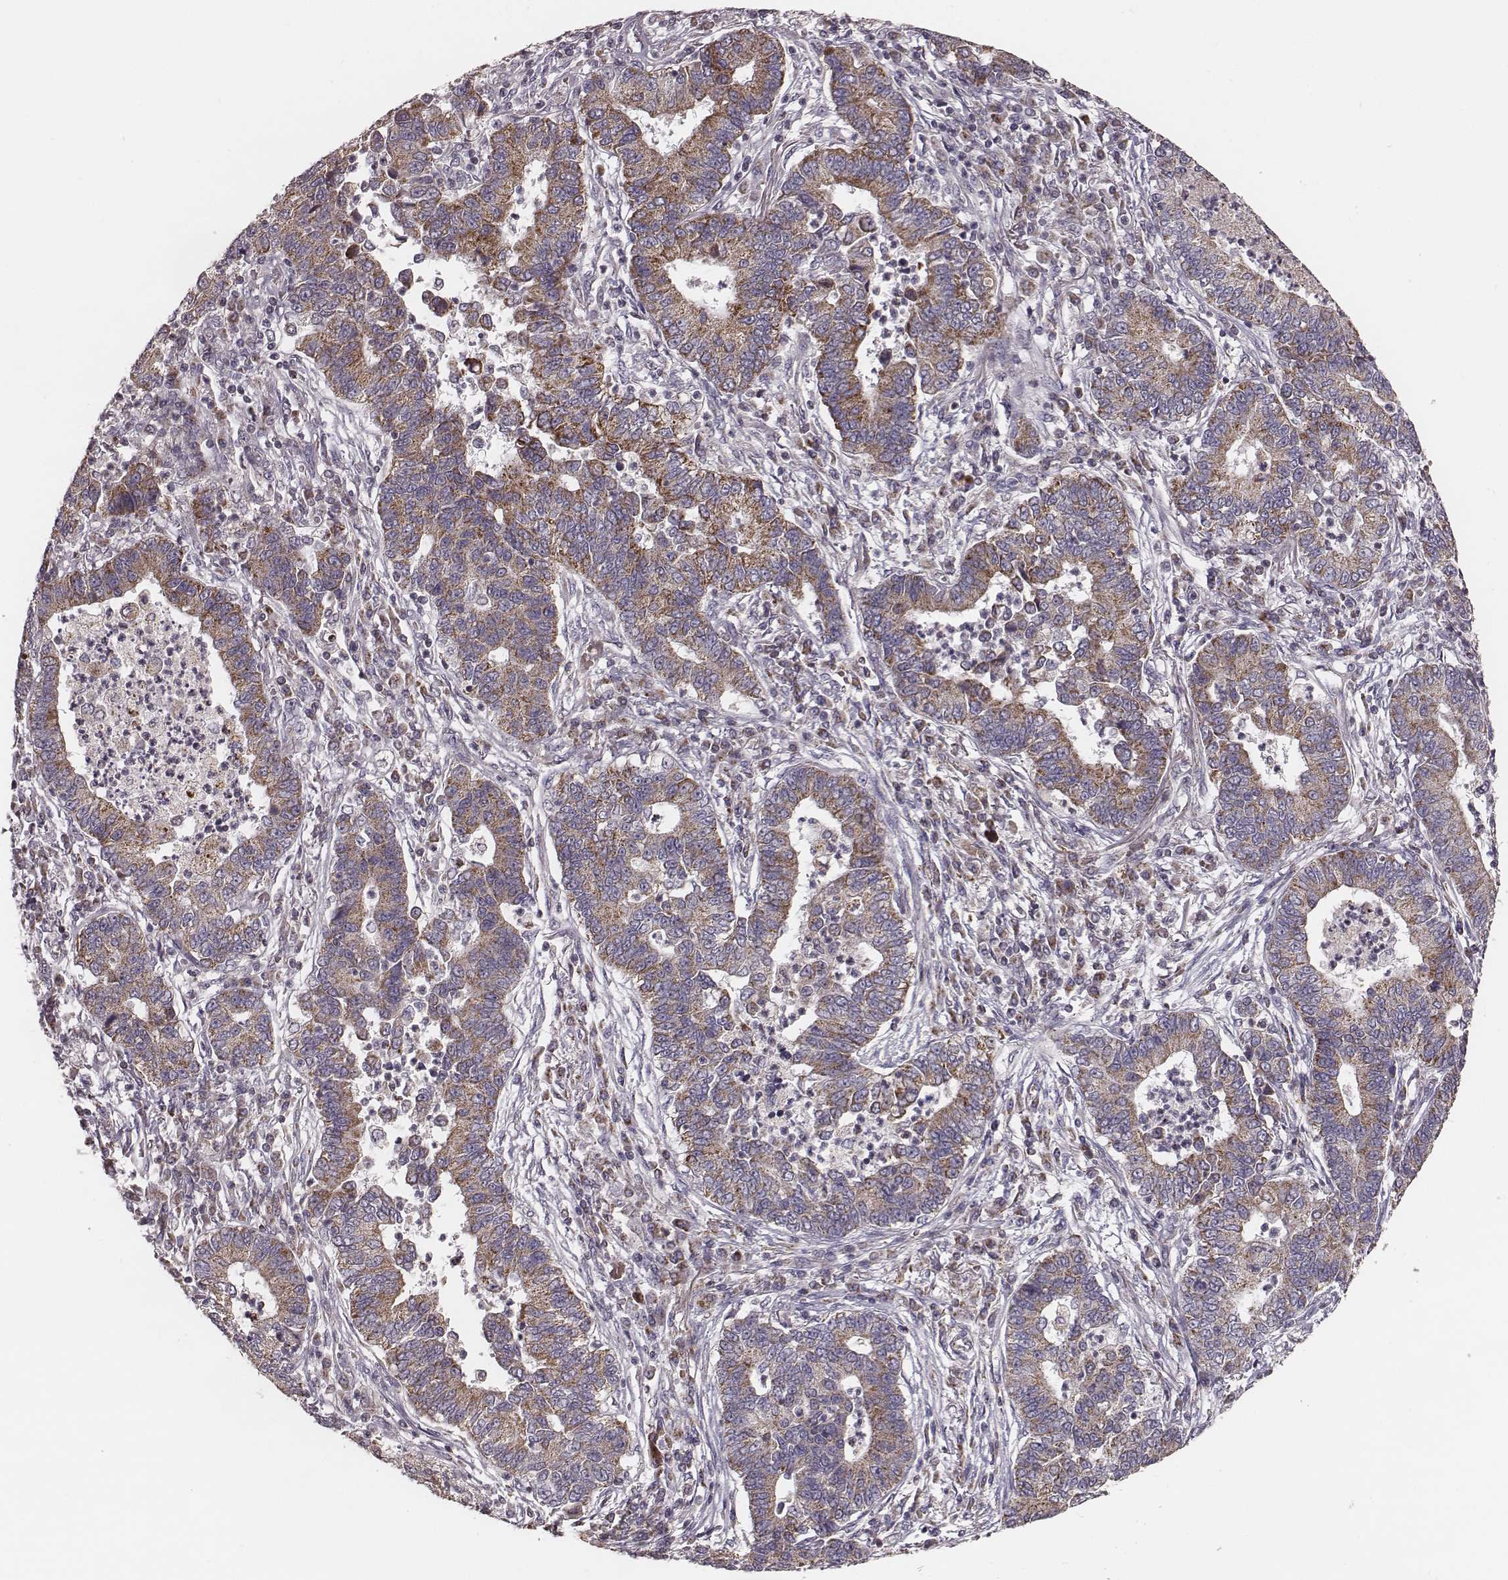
{"staining": {"intensity": "moderate", "quantity": "25%-75%", "location": "cytoplasmic/membranous"}, "tissue": "lung cancer", "cell_type": "Tumor cells", "image_type": "cancer", "snomed": [{"axis": "morphology", "description": "Adenocarcinoma, NOS"}, {"axis": "topography", "description": "Lung"}], "caption": "There is medium levels of moderate cytoplasmic/membranous expression in tumor cells of adenocarcinoma (lung), as demonstrated by immunohistochemical staining (brown color).", "gene": "TUFM", "patient": {"sex": "female", "age": 57}}